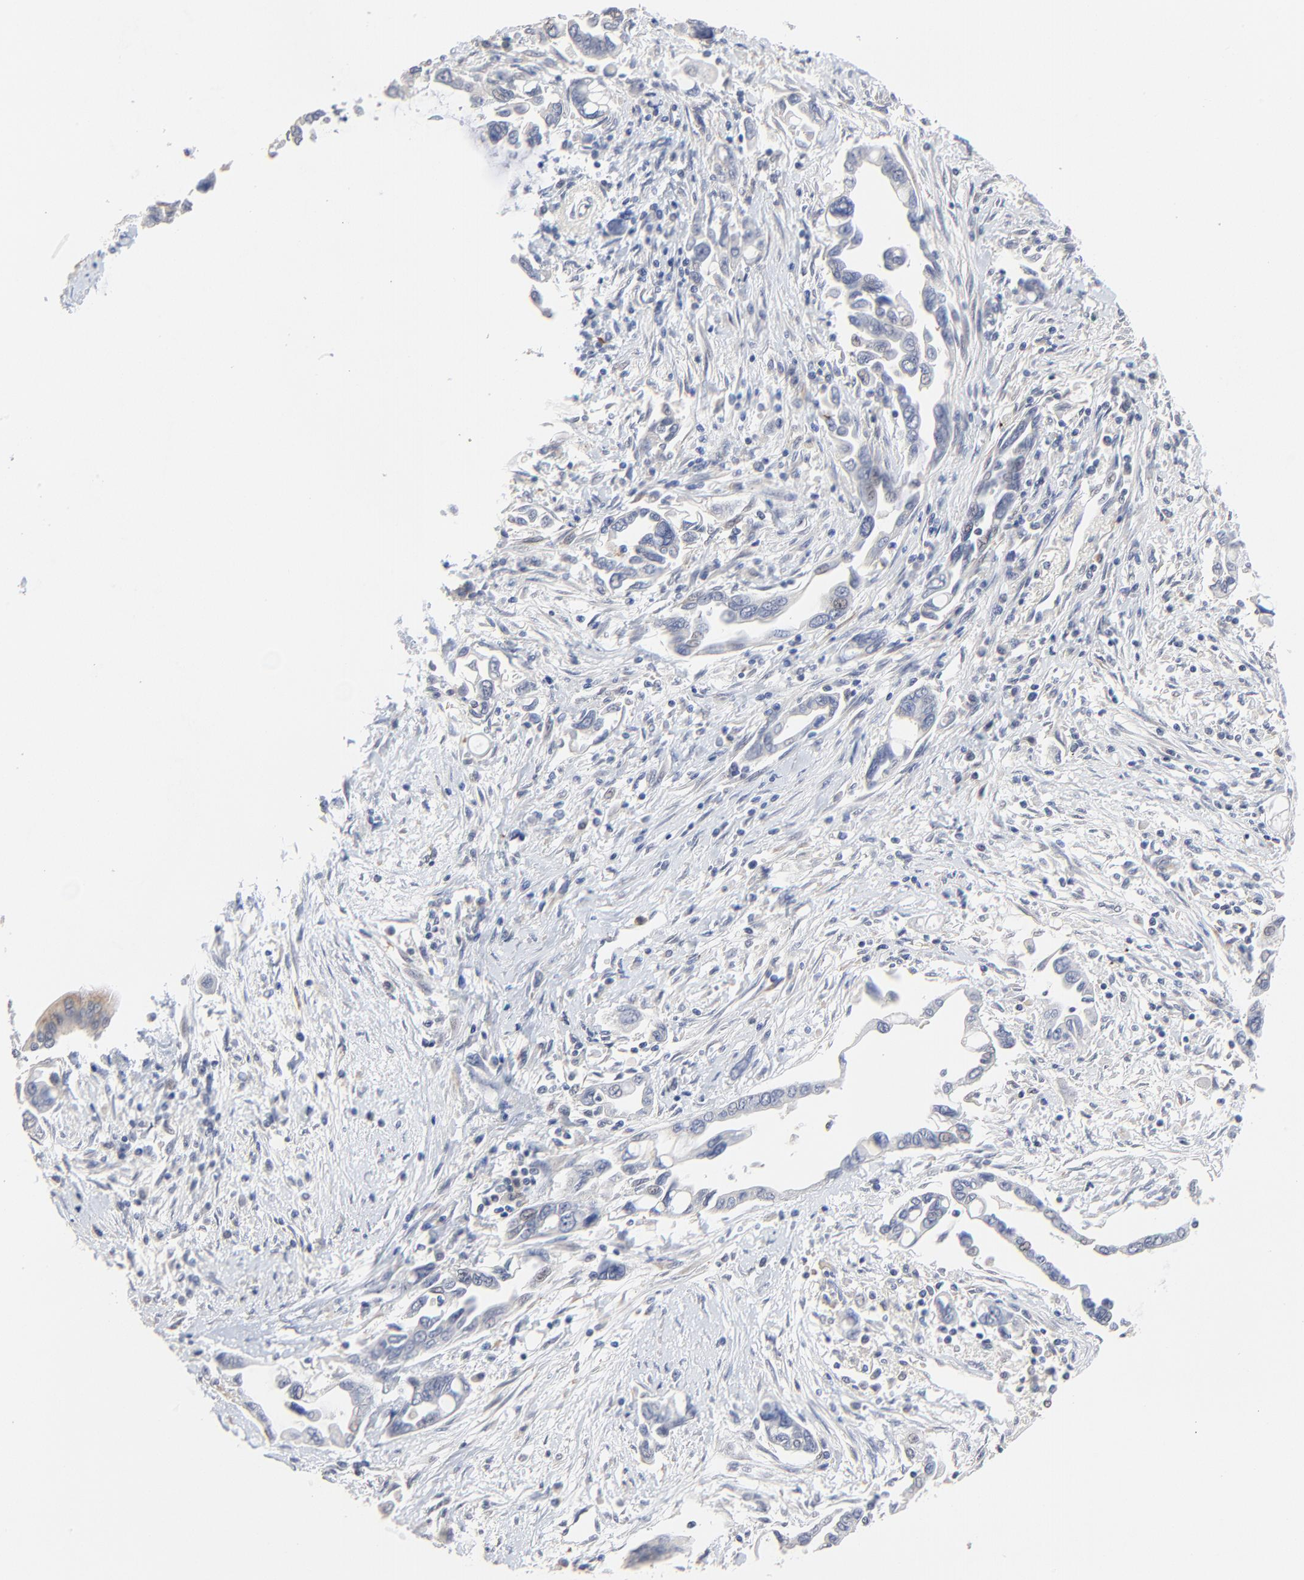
{"staining": {"intensity": "negative", "quantity": "none", "location": "none"}, "tissue": "pancreatic cancer", "cell_type": "Tumor cells", "image_type": "cancer", "snomed": [{"axis": "morphology", "description": "Adenocarcinoma, NOS"}, {"axis": "topography", "description": "Pancreas"}], "caption": "Pancreatic cancer stained for a protein using IHC shows no expression tumor cells.", "gene": "FANCB", "patient": {"sex": "female", "age": 57}}